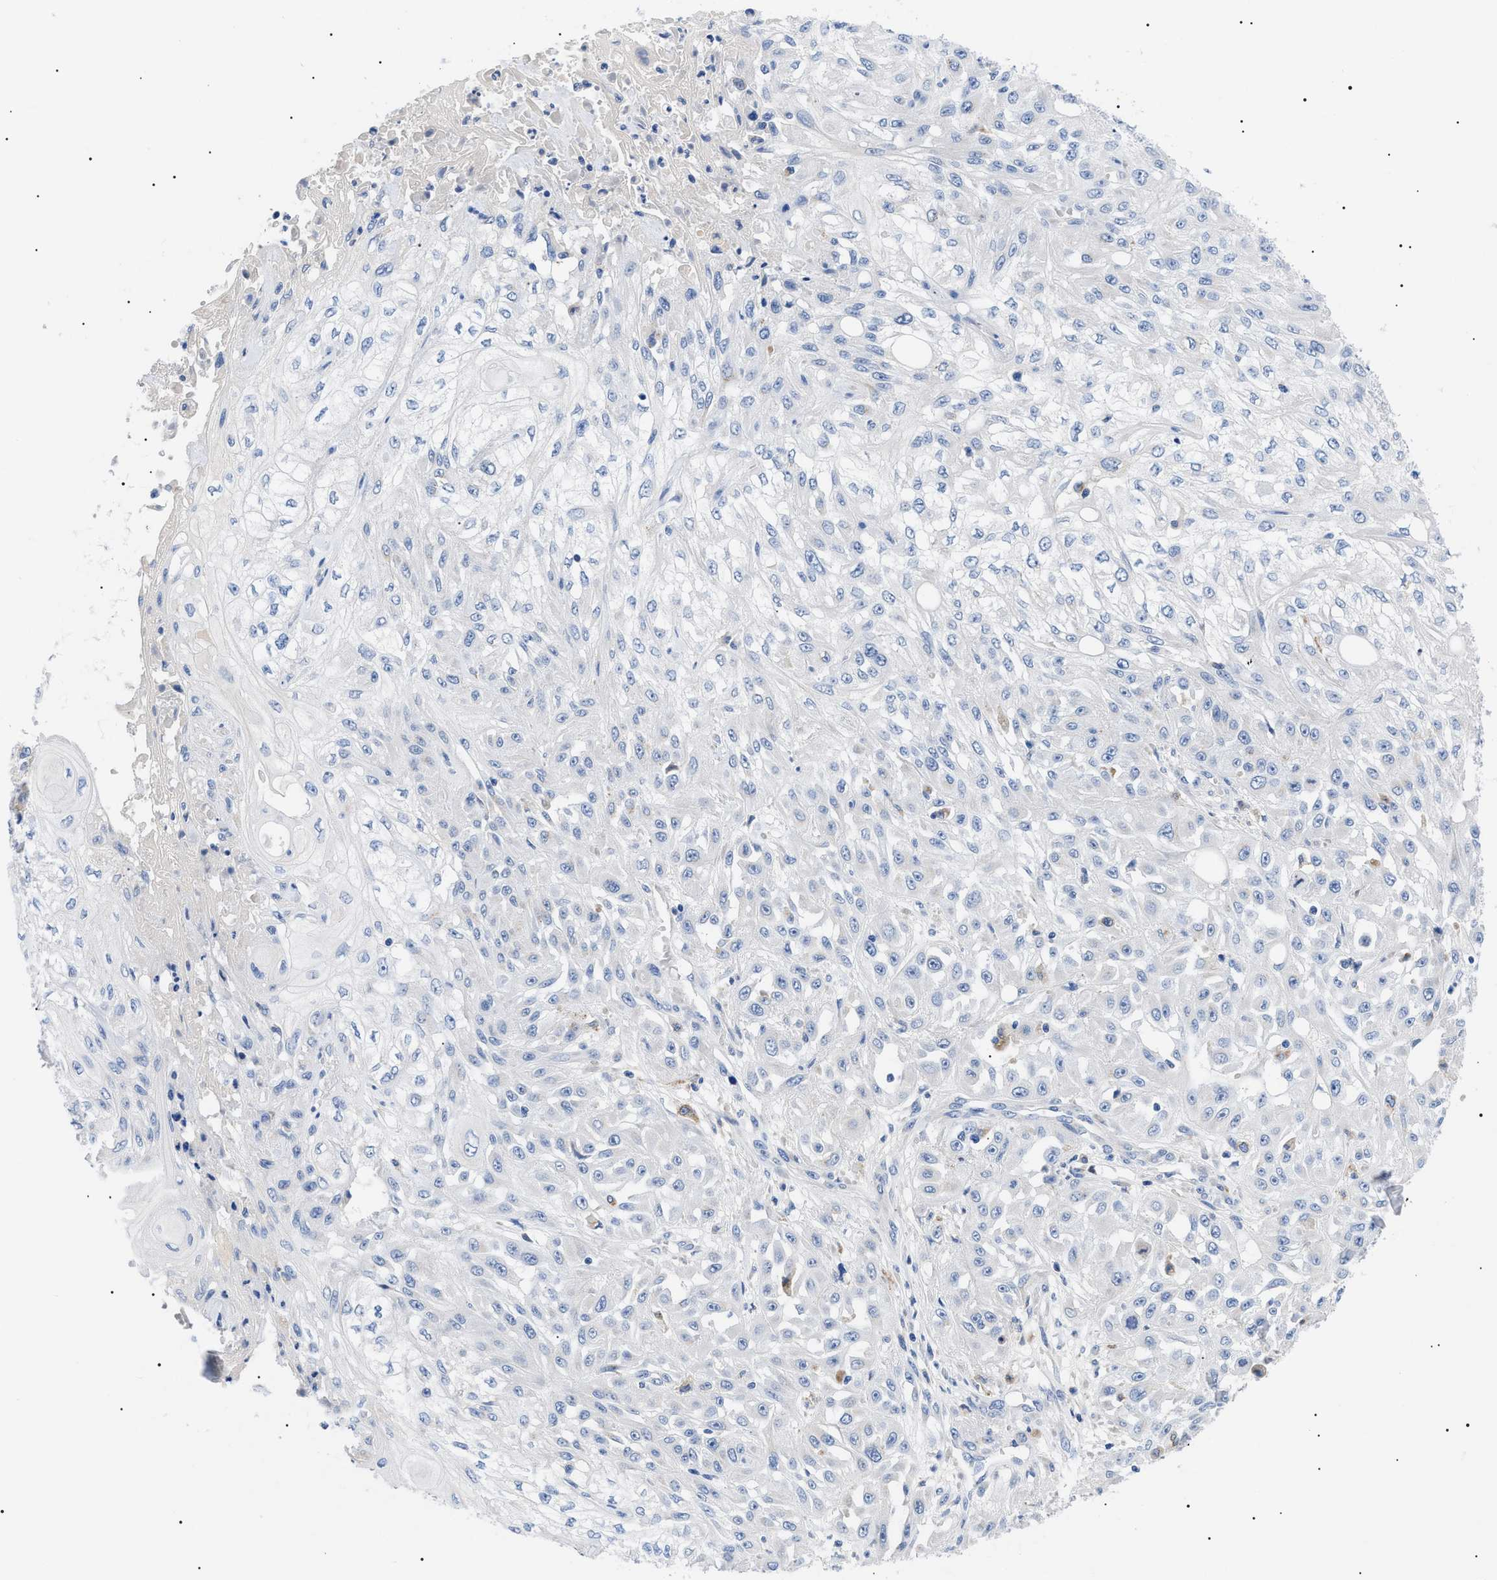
{"staining": {"intensity": "negative", "quantity": "none", "location": "none"}, "tissue": "skin cancer", "cell_type": "Tumor cells", "image_type": "cancer", "snomed": [{"axis": "morphology", "description": "Squamous cell carcinoma, NOS"}, {"axis": "morphology", "description": "Squamous cell carcinoma, metastatic, NOS"}, {"axis": "topography", "description": "Skin"}, {"axis": "topography", "description": "Lymph node"}], "caption": "Skin squamous cell carcinoma was stained to show a protein in brown. There is no significant positivity in tumor cells. (DAB IHC, high magnification).", "gene": "ACKR1", "patient": {"sex": "male", "age": 75}}